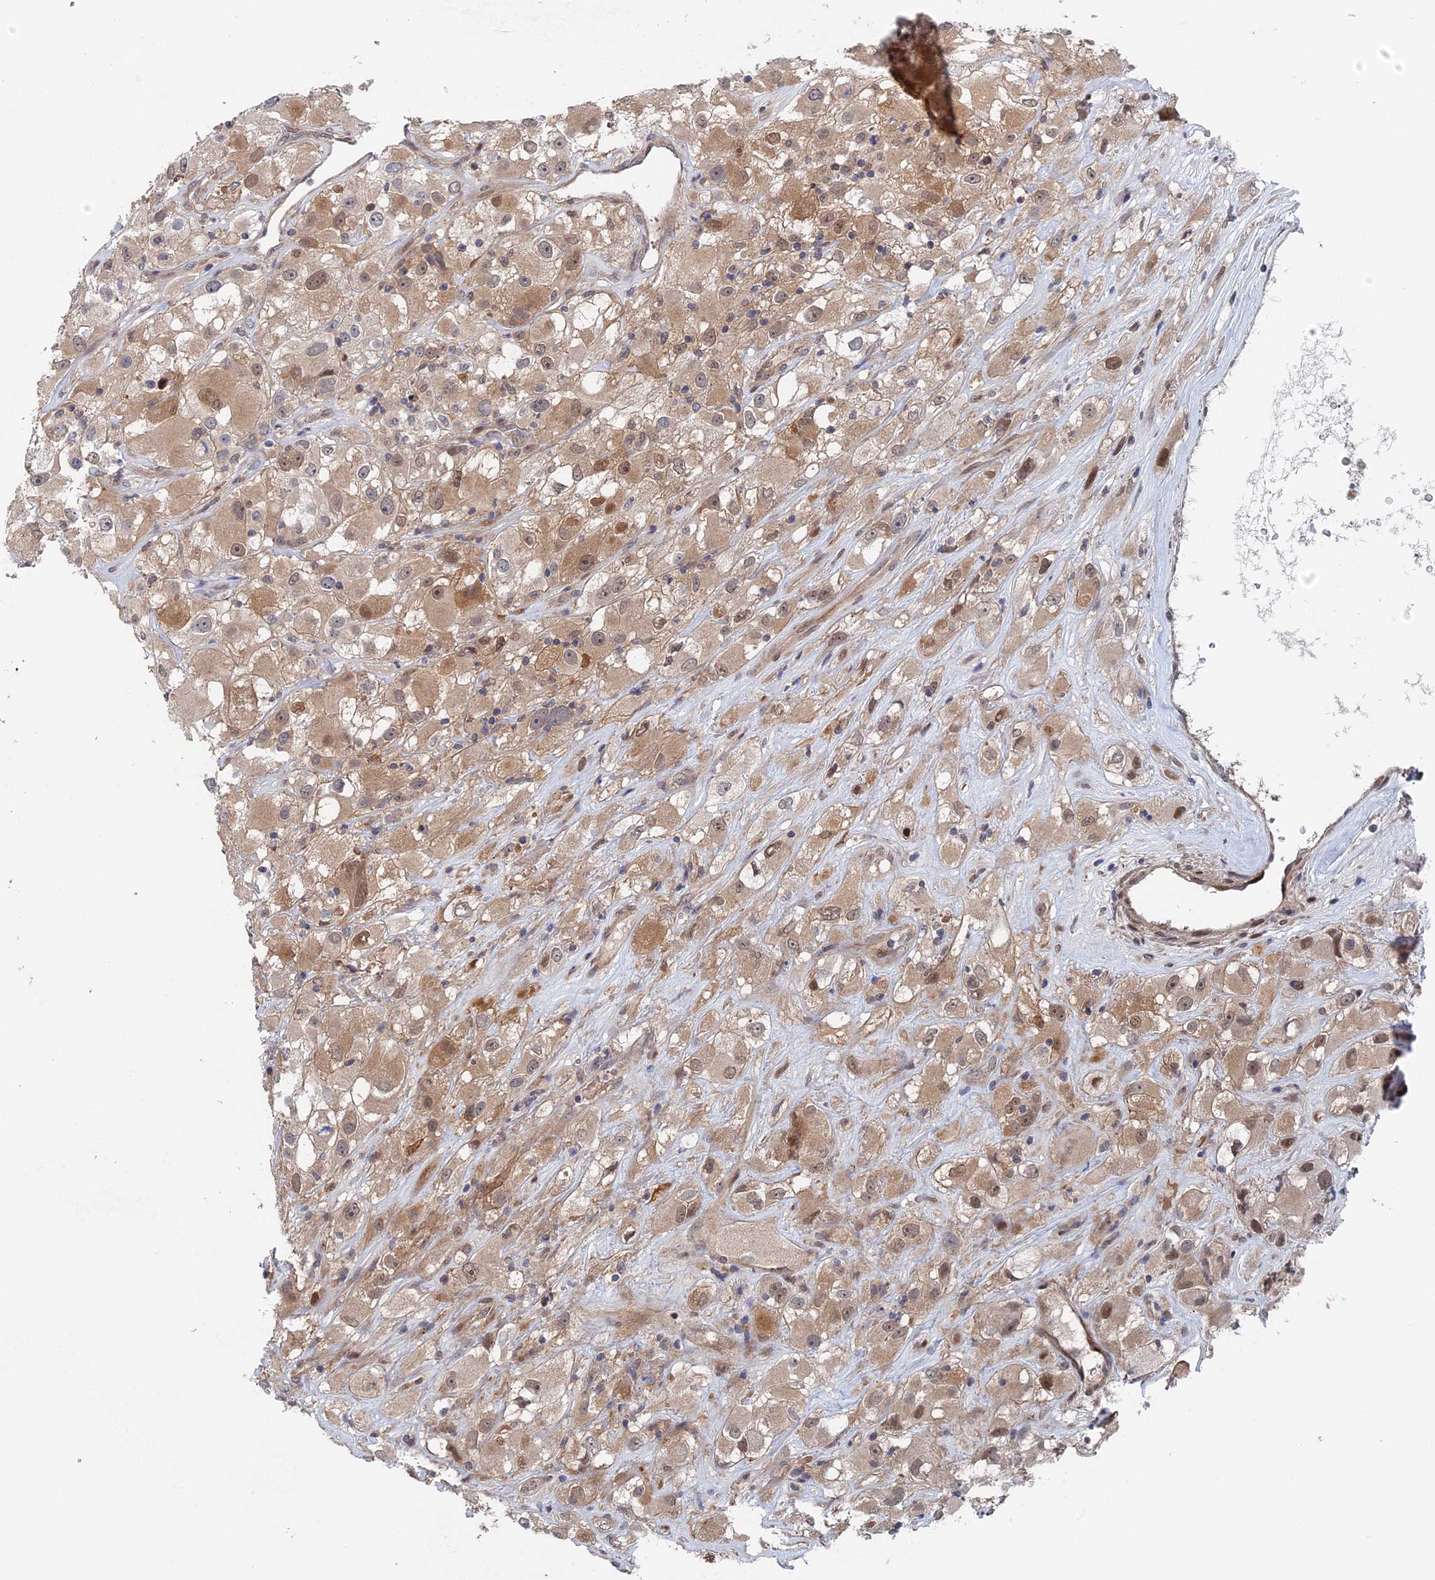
{"staining": {"intensity": "moderate", "quantity": ">75%", "location": "cytoplasmic/membranous,nuclear"}, "tissue": "renal cancer", "cell_type": "Tumor cells", "image_type": "cancer", "snomed": [{"axis": "morphology", "description": "Adenocarcinoma, NOS"}, {"axis": "topography", "description": "Kidney"}], "caption": "Immunohistochemistry histopathology image of human renal cancer (adenocarcinoma) stained for a protein (brown), which reveals medium levels of moderate cytoplasmic/membranous and nuclear staining in approximately >75% of tumor cells.", "gene": "ELOVL6", "patient": {"sex": "female", "age": 52}}